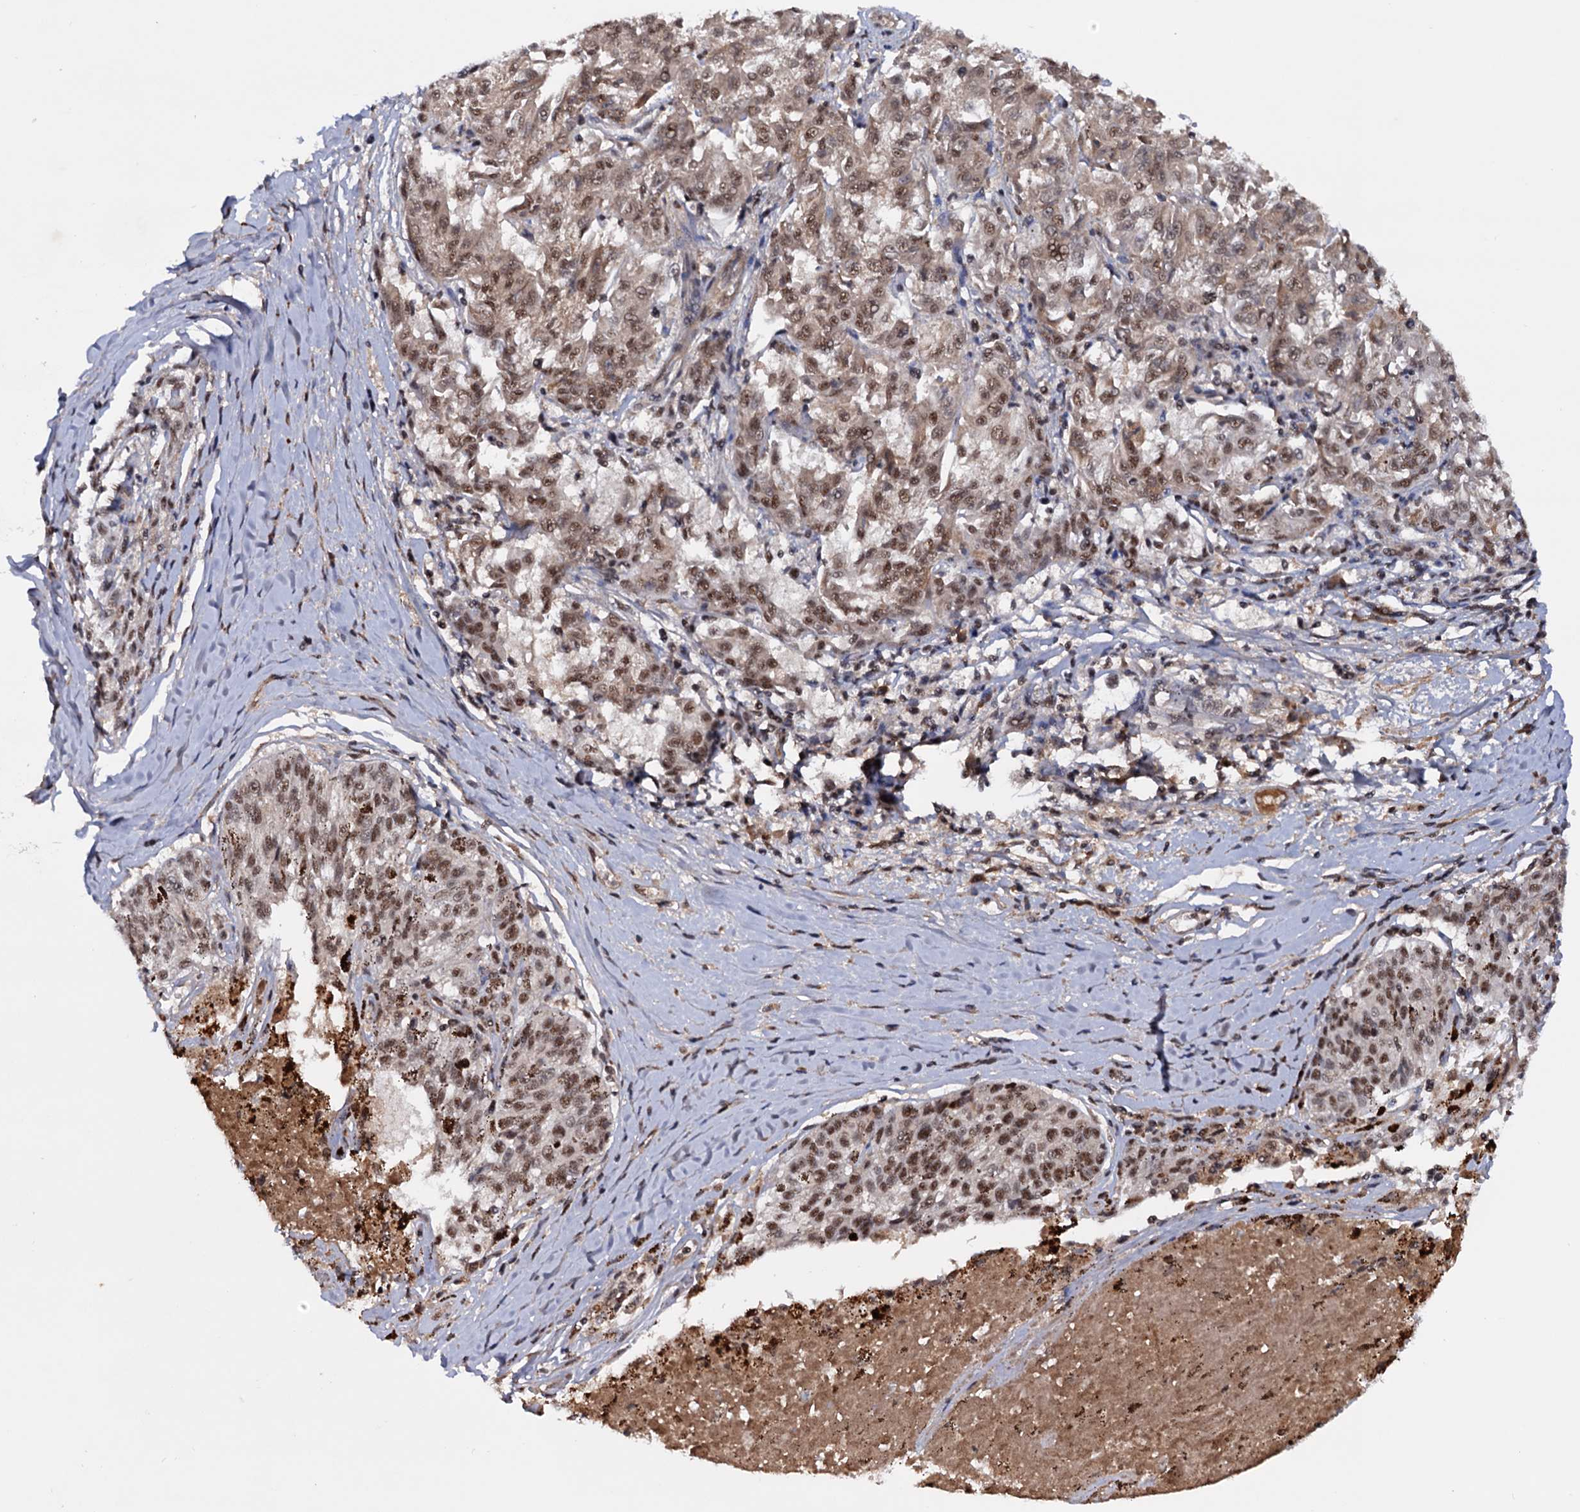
{"staining": {"intensity": "moderate", "quantity": ">75%", "location": "cytoplasmic/membranous,nuclear"}, "tissue": "melanoma", "cell_type": "Tumor cells", "image_type": "cancer", "snomed": [{"axis": "morphology", "description": "Malignant melanoma, NOS"}, {"axis": "topography", "description": "Skin"}], "caption": "The micrograph demonstrates immunohistochemical staining of malignant melanoma. There is moderate cytoplasmic/membranous and nuclear expression is identified in about >75% of tumor cells.", "gene": "TBC1D12", "patient": {"sex": "female", "age": 72}}